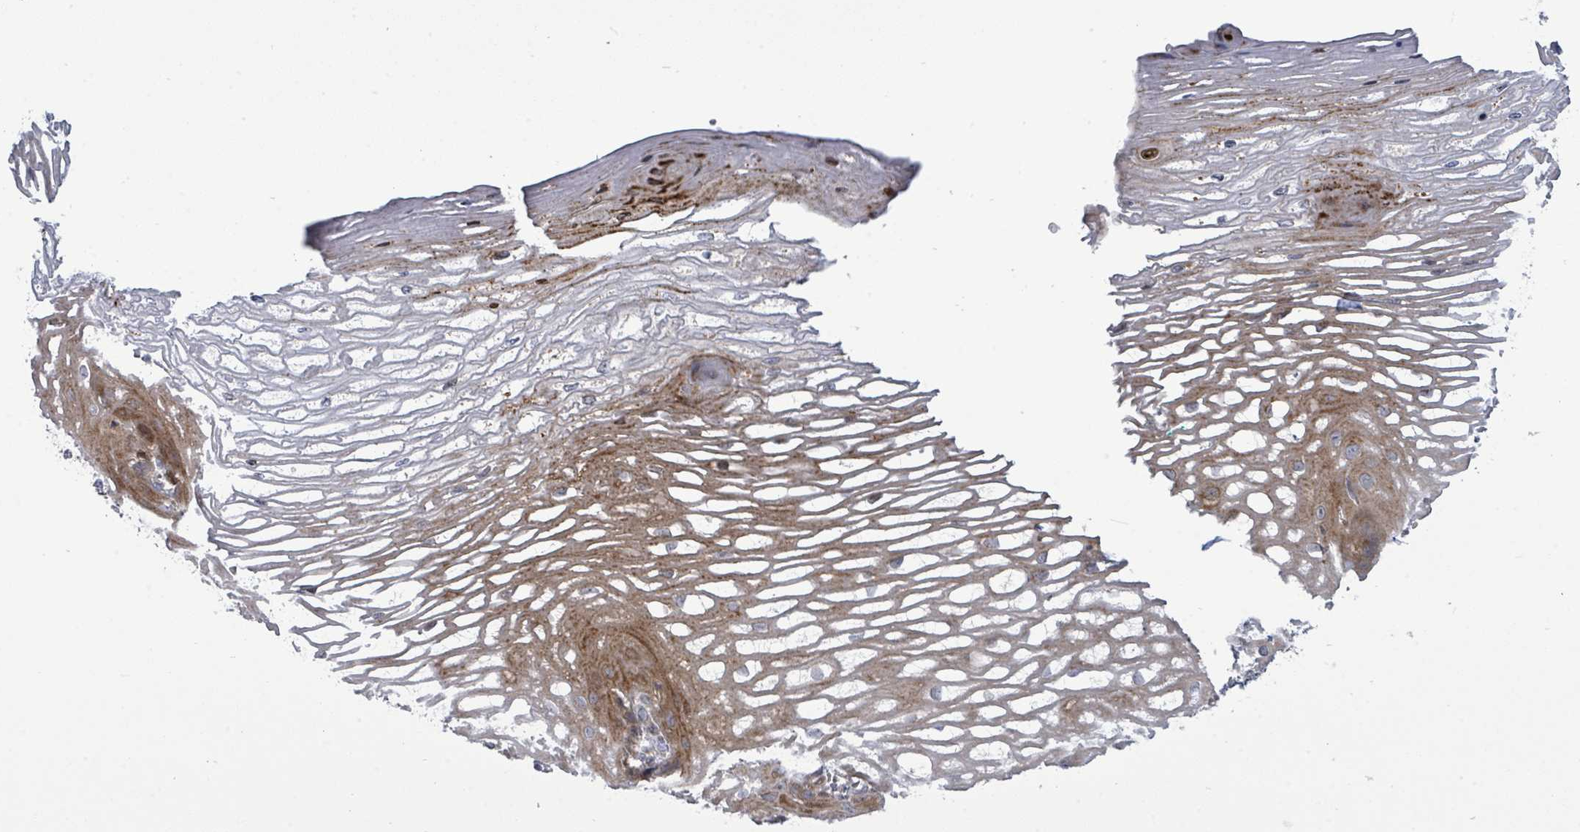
{"staining": {"intensity": "strong", "quantity": "25%-75%", "location": "cytoplasmic/membranous,nuclear"}, "tissue": "esophagus", "cell_type": "Squamous epithelial cells", "image_type": "normal", "snomed": [{"axis": "morphology", "description": "Normal tissue, NOS"}, {"axis": "topography", "description": "Esophagus"}], "caption": "Esophagus stained with DAB (3,3'-diaminobenzidine) IHC reveals high levels of strong cytoplasmic/membranous,nuclear positivity in approximately 25%-75% of squamous epithelial cells.", "gene": "SAR1A", "patient": {"sex": "male", "age": 69}}